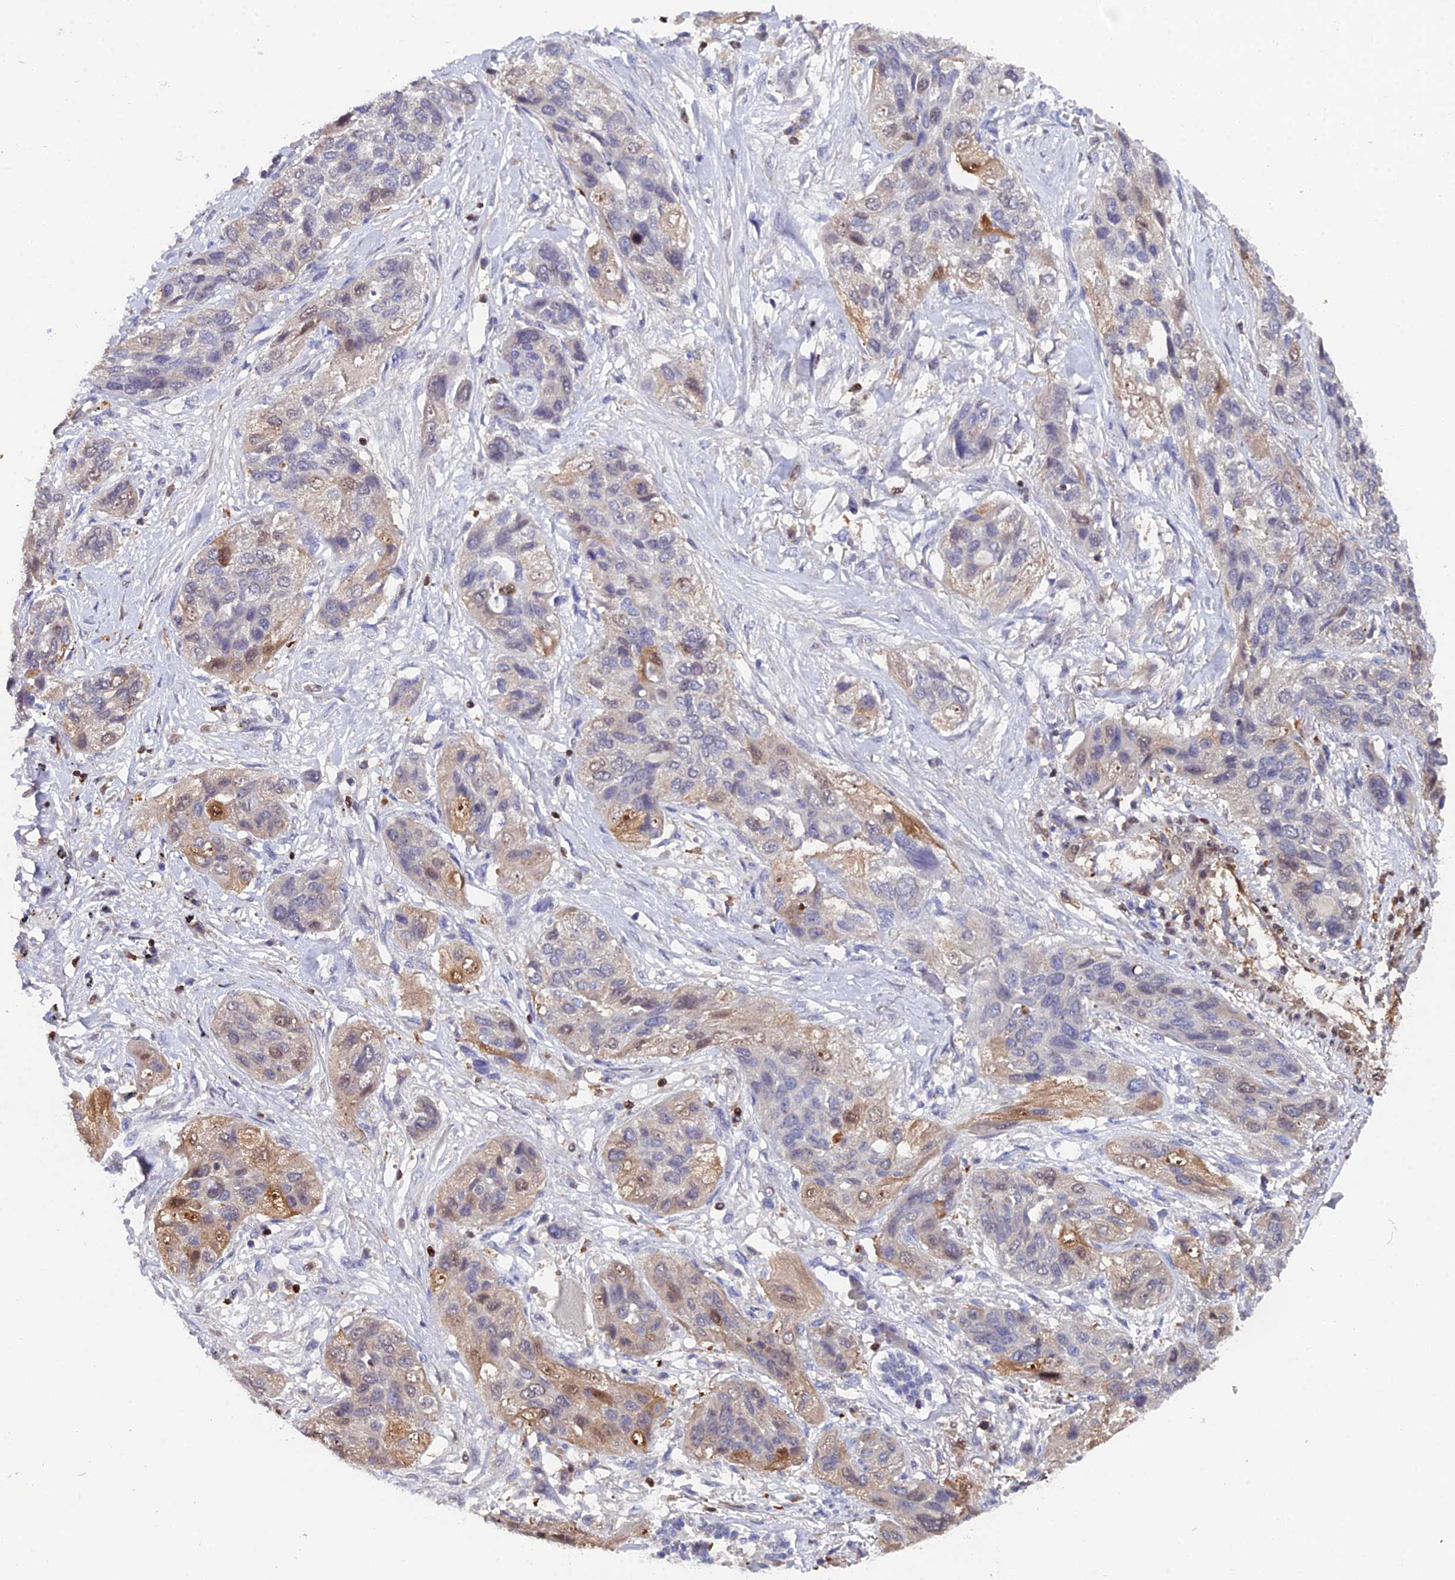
{"staining": {"intensity": "weak", "quantity": "<25%", "location": "cytoplasmic/membranous,nuclear"}, "tissue": "lung cancer", "cell_type": "Tumor cells", "image_type": "cancer", "snomed": [{"axis": "morphology", "description": "Squamous cell carcinoma, NOS"}, {"axis": "topography", "description": "Lung"}], "caption": "Human lung cancer stained for a protein using immunohistochemistry reveals no expression in tumor cells.", "gene": "GALK2", "patient": {"sex": "female", "age": 70}}